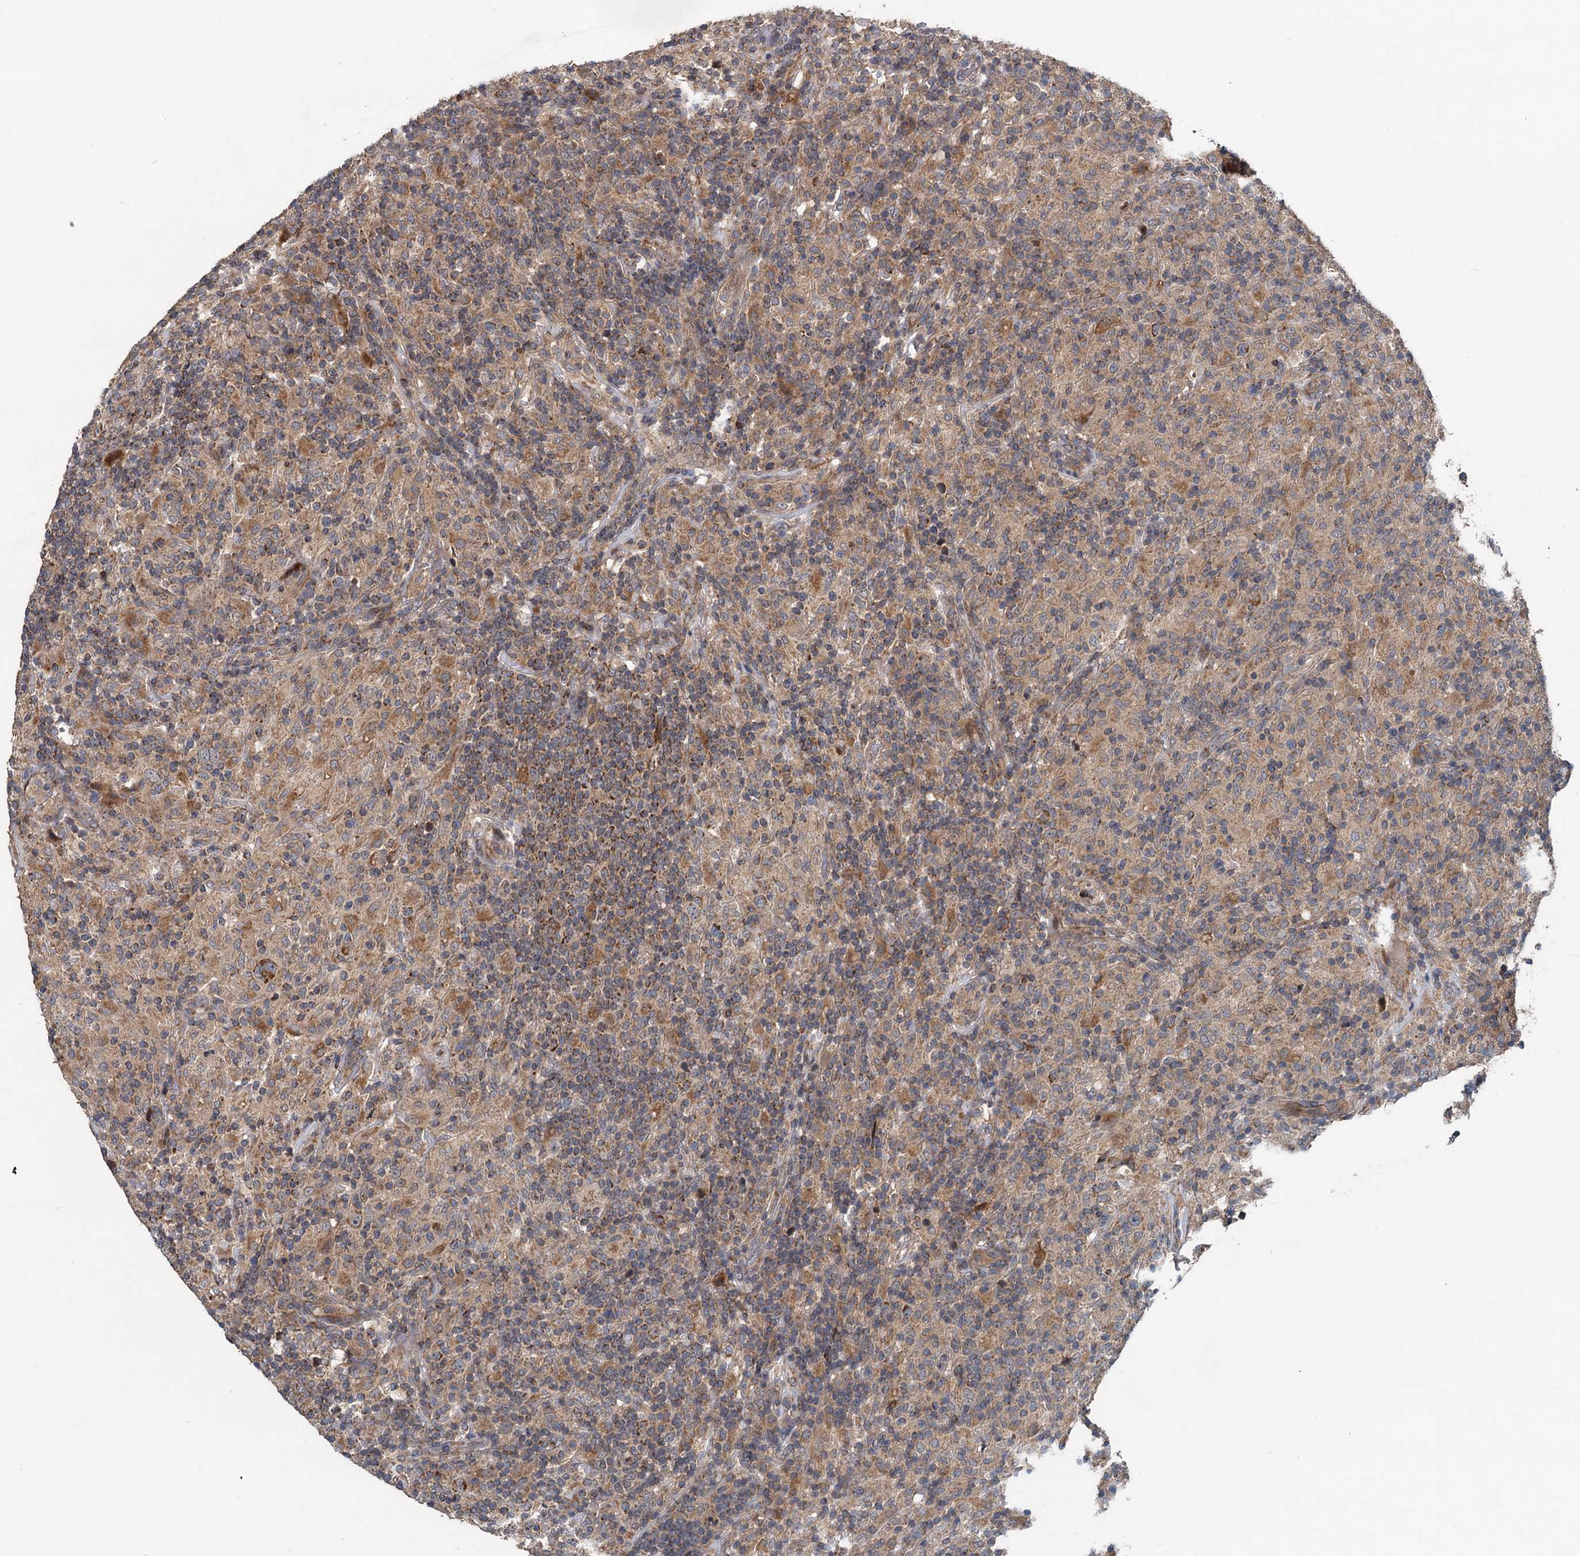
{"staining": {"intensity": "moderate", "quantity": ">75%", "location": "cytoplasmic/membranous"}, "tissue": "lymphoma", "cell_type": "Tumor cells", "image_type": "cancer", "snomed": [{"axis": "morphology", "description": "Hodgkin's disease, NOS"}, {"axis": "topography", "description": "Lymph node"}], "caption": "Tumor cells exhibit moderate cytoplasmic/membranous staining in approximately >75% of cells in lymphoma. (DAB (3,3'-diaminobenzidine) = brown stain, brightfield microscopy at high magnification).", "gene": "OTUB1", "patient": {"sex": "male", "age": 70}}